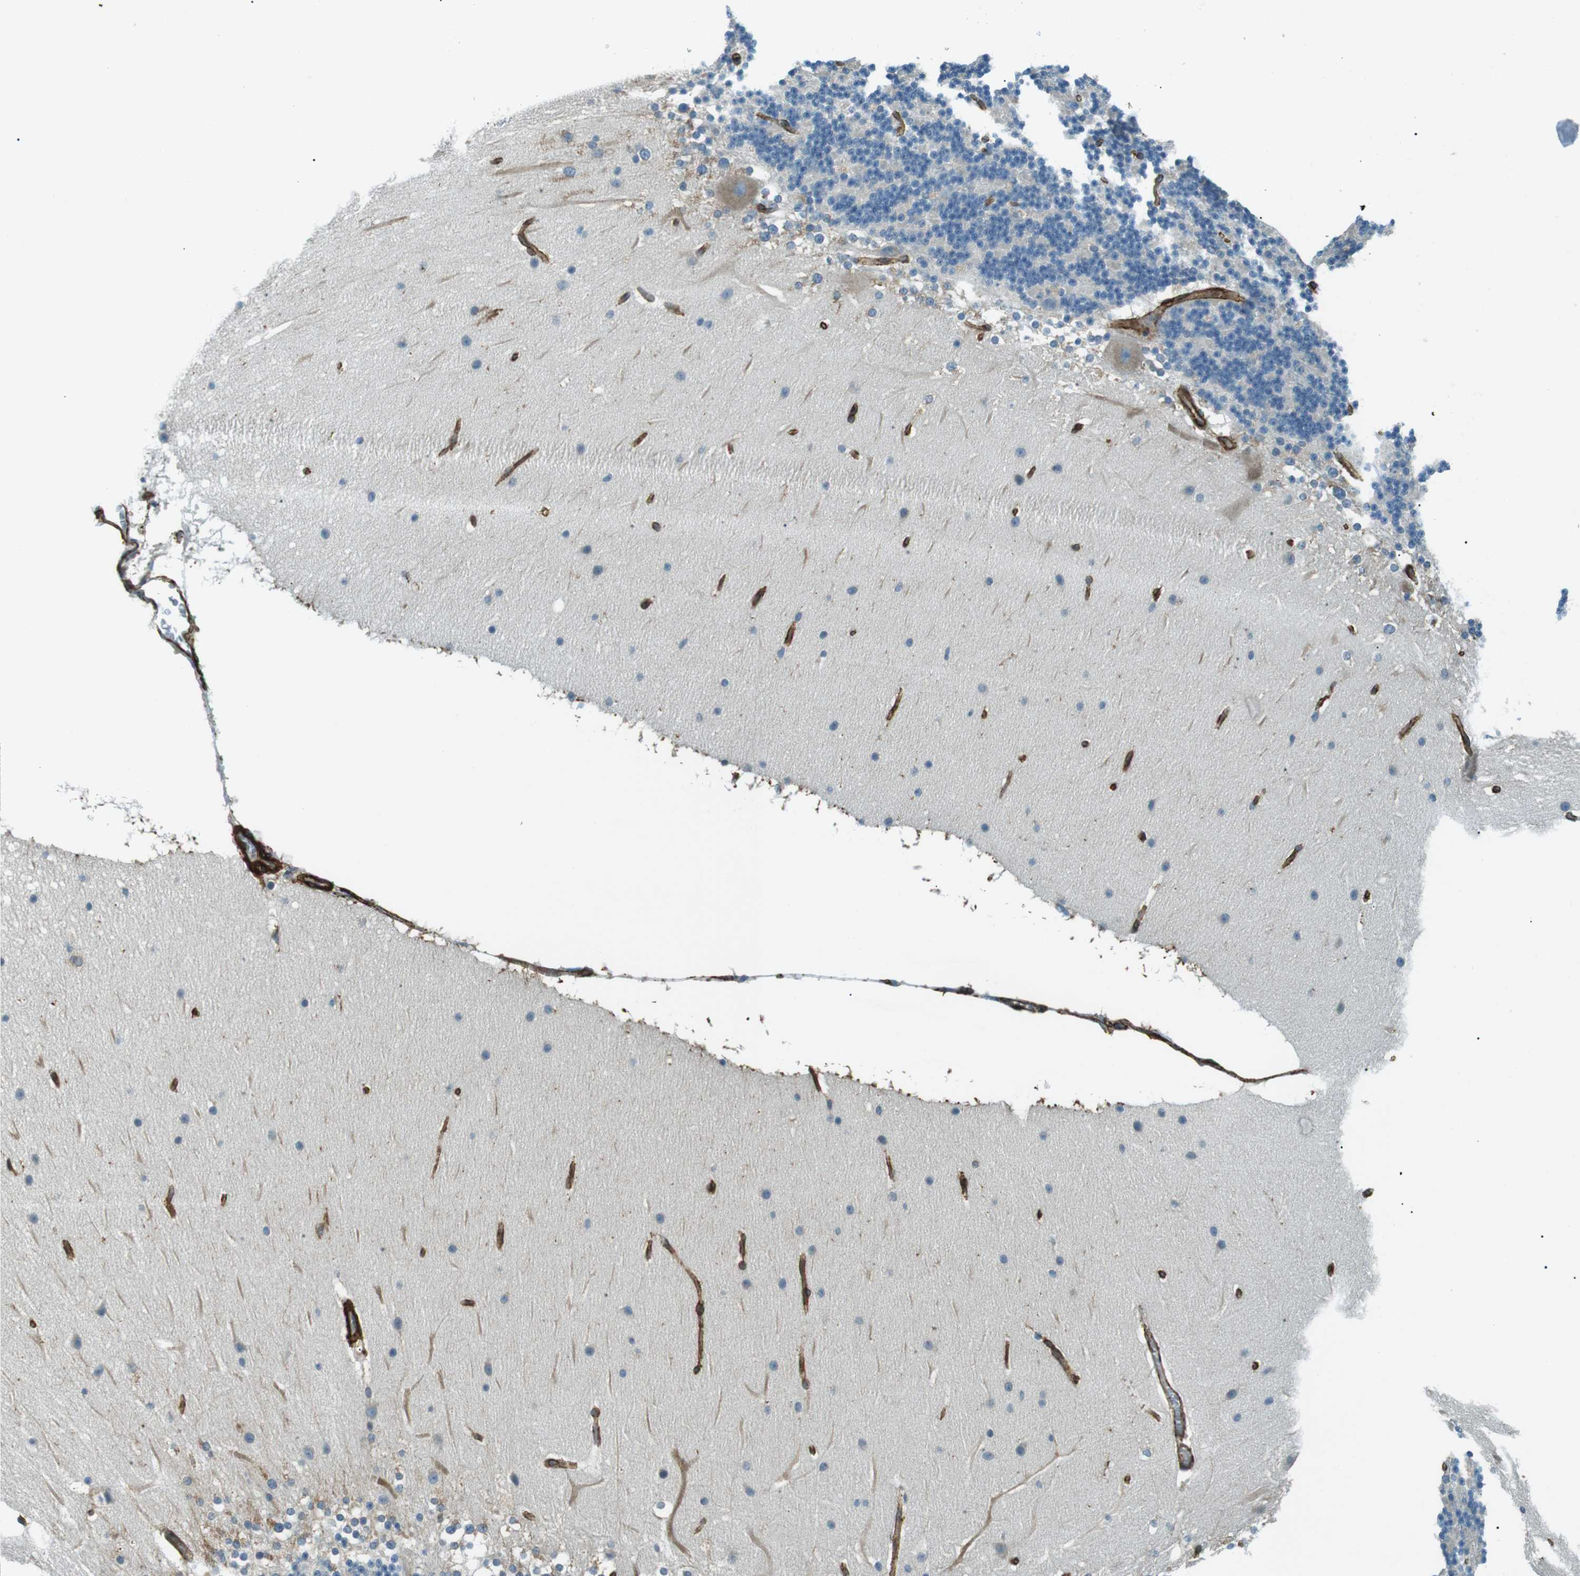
{"staining": {"intensity": "negative", "quantity": "none", "location": "none"}, "tissue": "cerebellum", "cell_type": "Cells in granular layer", "image_type": "normal", "snomed": [{"axis": "morphology", "description": "Normal tissue, NOS"}, {"axis": "topography", "description": "Cerebellum"}], "caption": "There is no significant positivity in cells in granular layer of cerebellum. Brightfield microscopy of IHC stained with DAB (brown) and hematoxylin (blue), captured at high magnification.", "gene": "ODR4", "patient": {"sex": "female", "age": 19}}